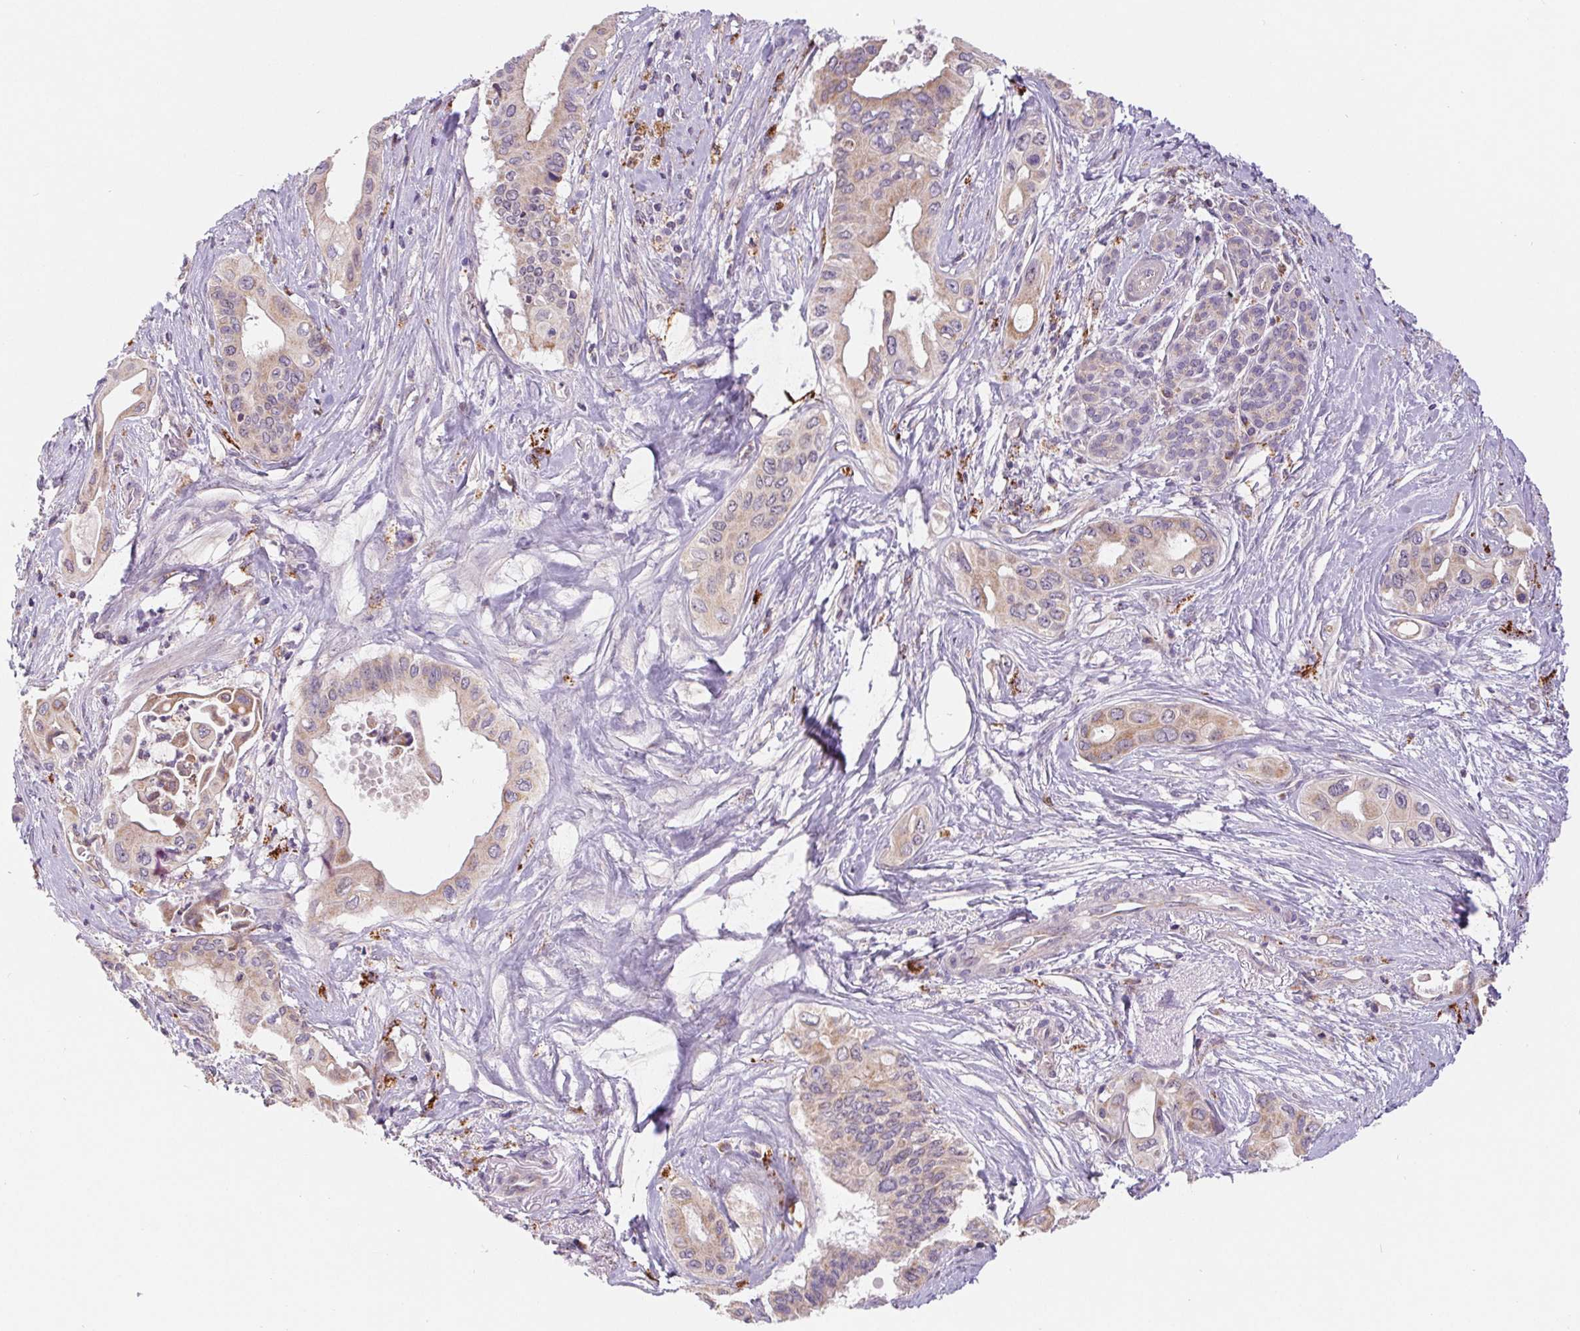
{"staining": {"intensity": "weak", "quantity": "25%-75%", "location": "cytoplasmic/membranous"}, "tissue": "pancreatic cancer", "cell_type": "Tumor cells", "image_type": "cancer", "snomed": [{"axis": "morphology", "description": "Adenocarcinoma, NOS"}, {"axis": "topography", "description": "Pancreas"}], "caption": "This micrograph shows IHC staining of human pancreatic adenocarcinoma, with low weak cytoplasmic/membranous staining in about 25%-75% of tumor cells.", "gene": "EMC6", "patient": {"sex": "female", "age": 77}}